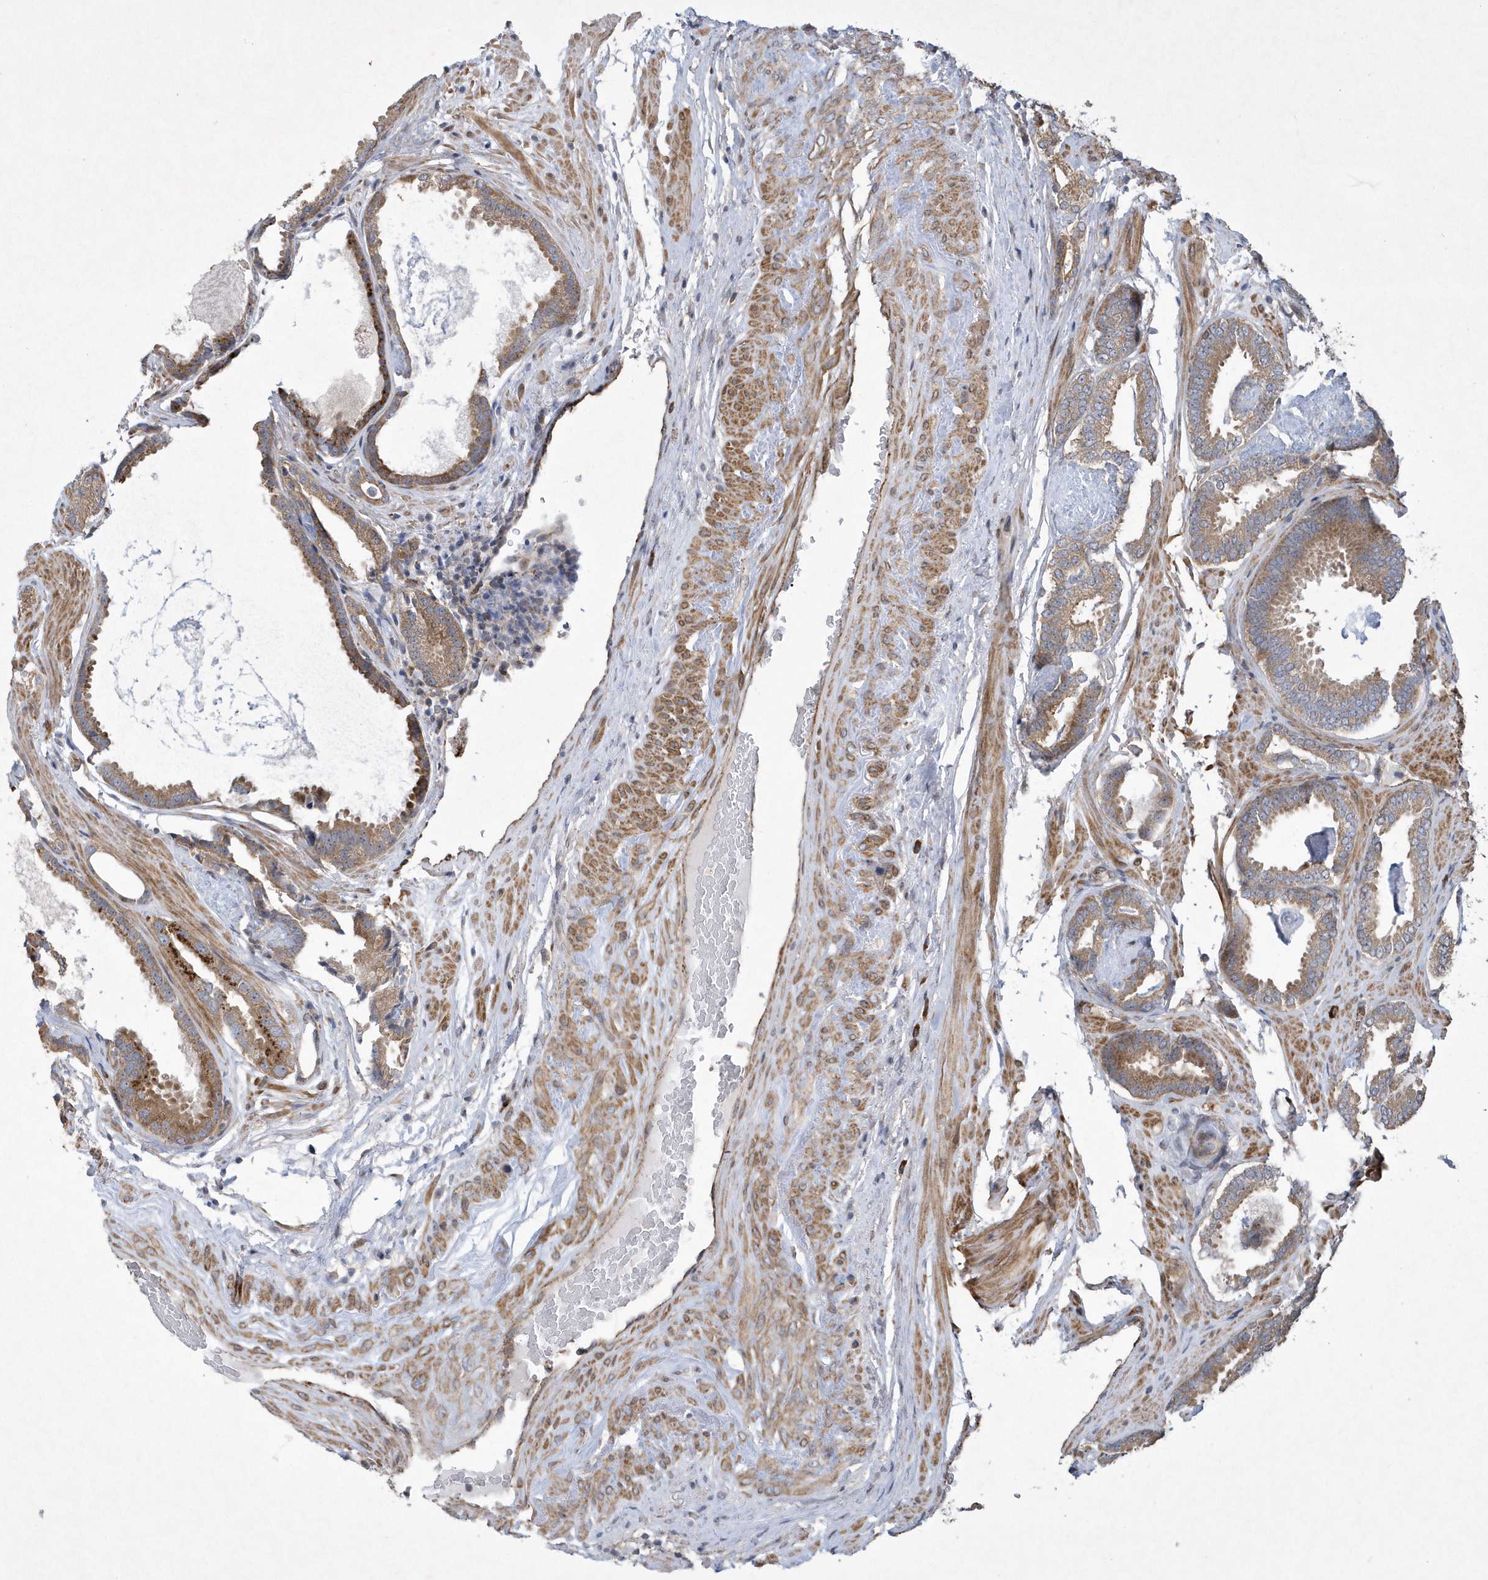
{"staining": {"intensity": "moderate", "quantity": ">75%", "location": "cytoplasmic/membranous"}, "tissue": "prostate cancer", "cell_type": "Tumor cells", "image_type": "cancer", "snomed": [{"axis": "morphology", "description": "Adenocarcinoma, Low grade"}, {"axis": "topography", "description": "Prostate"}], "caption": "Moderate cytoplasmic/membranous positivity is present in approximately >75% of tumor cells in prostate adenocarcinoma (low-grade). Nuclei are stained in blue.", "gene": "N4BP2", "patient": {"sex": "male", "age": 71}}